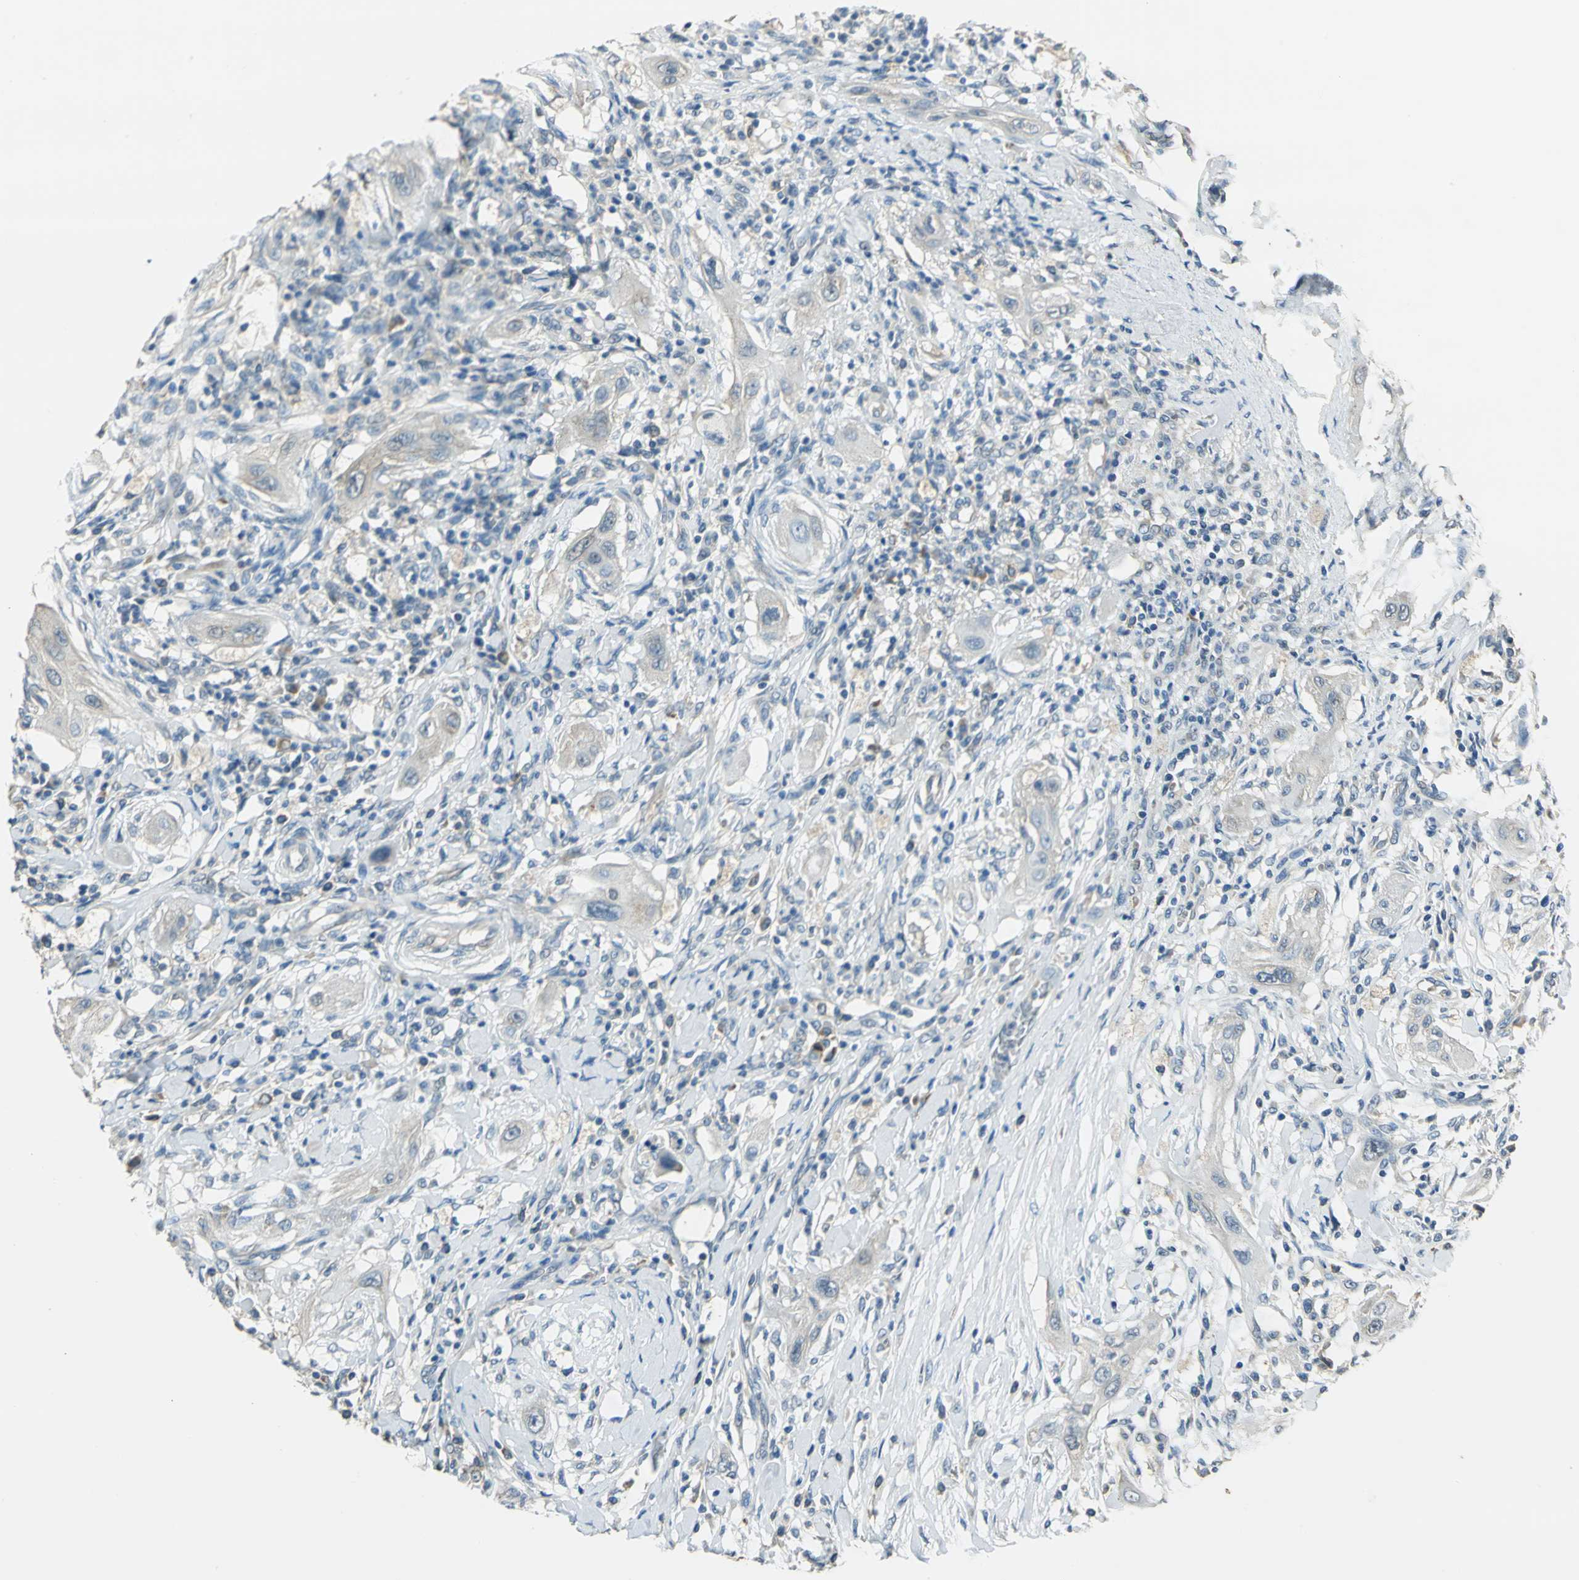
{"staining": {"intensity": "weak", "quantity": "25%-75%", "location": "cytoplasmic/membranous"}, "tissue": "lung cancer", "cell_type": "Tumor cells", "image_type": "cancer", "snomed": [{"axis": "morphology", "description": "Squamous cell carcinoma, NOS"}, {"axis": "topography", "description": "Lung"}], "caption": "Protein positivity by IHC displays weak cytoplasmic/membranous positivity in about 25%-75% of tumor cells in lung cancer (squamous cell carcinoma). (DAB IHC with brightfield microscopy, high magnification).", "gene": "SHC2", "patient": {"sex": "female", "age": 47}}